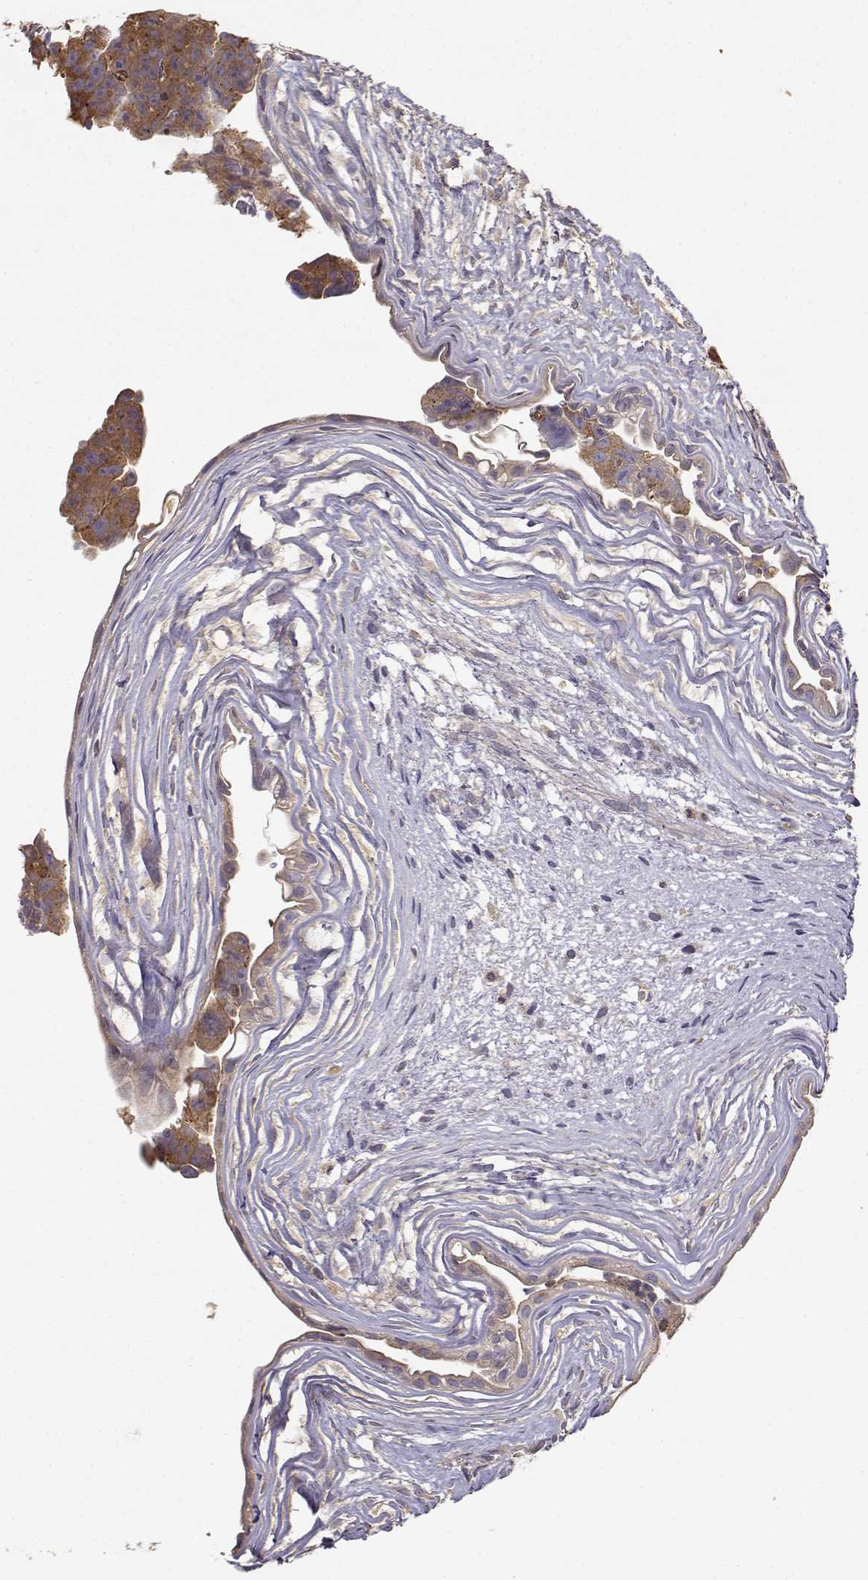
{"staining": {"intensity": "weak", "quantity": ">75%", "location": "cytoplasmic/membranous"}, "tissue": "testis cancer", "cell_type": "Tumor cells", "image_type": "cancer", "snomed": [{"axis": "morphology", "description": "Normal tissue, NOS"}, {"axis": "morphology", "description": "Carcinoma, Embryonal, NOS"}, {"axis": "topography", "description": "Testis"}, {"axis": "topography", "description": "Epididymis"}], "caption": "Protein expression analysis of testis embryonal carcinoma shows weak cytoplasmic/membranous positivity in about >75% of tumor cells.", "gene": "CRIM1", "patient": {"sex": "male", "age": 24}}